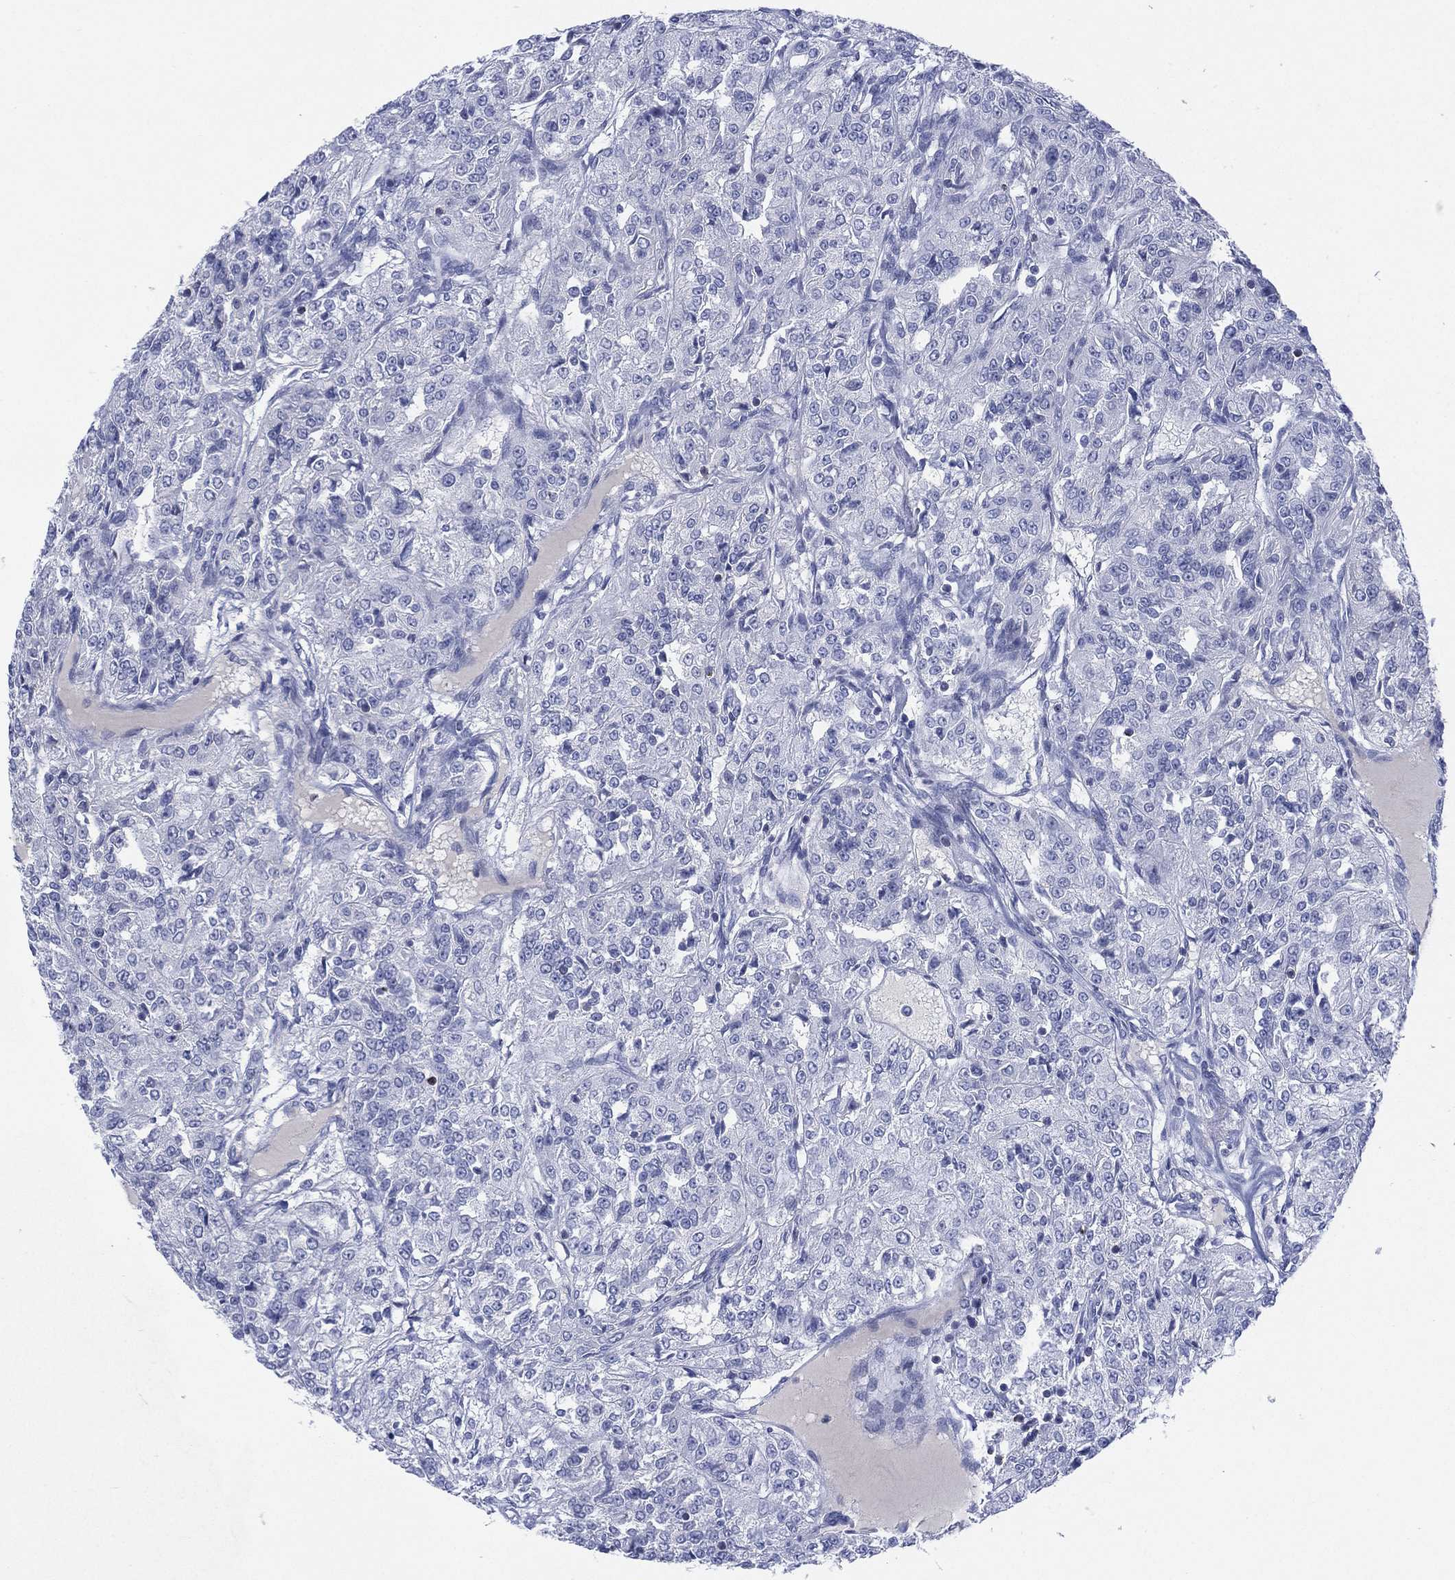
{"staining": {"intensity": "negative", "quantity": "none", "location": "none"}, "tissue": "renal cancer", "cell_type": "Tumor cells", "image_type": "cancer", "snomed": [{"axis": "morphology", "description": "Adenocarcinoma, NOS"}, {"axis": "topography", "description": "Kidney"}], "caption": "The image displays no staining of tumor cells in renal adenocarcinoma.", "gene": "SEPTIN1", "patient": {"sex": "female", "age": 63}}